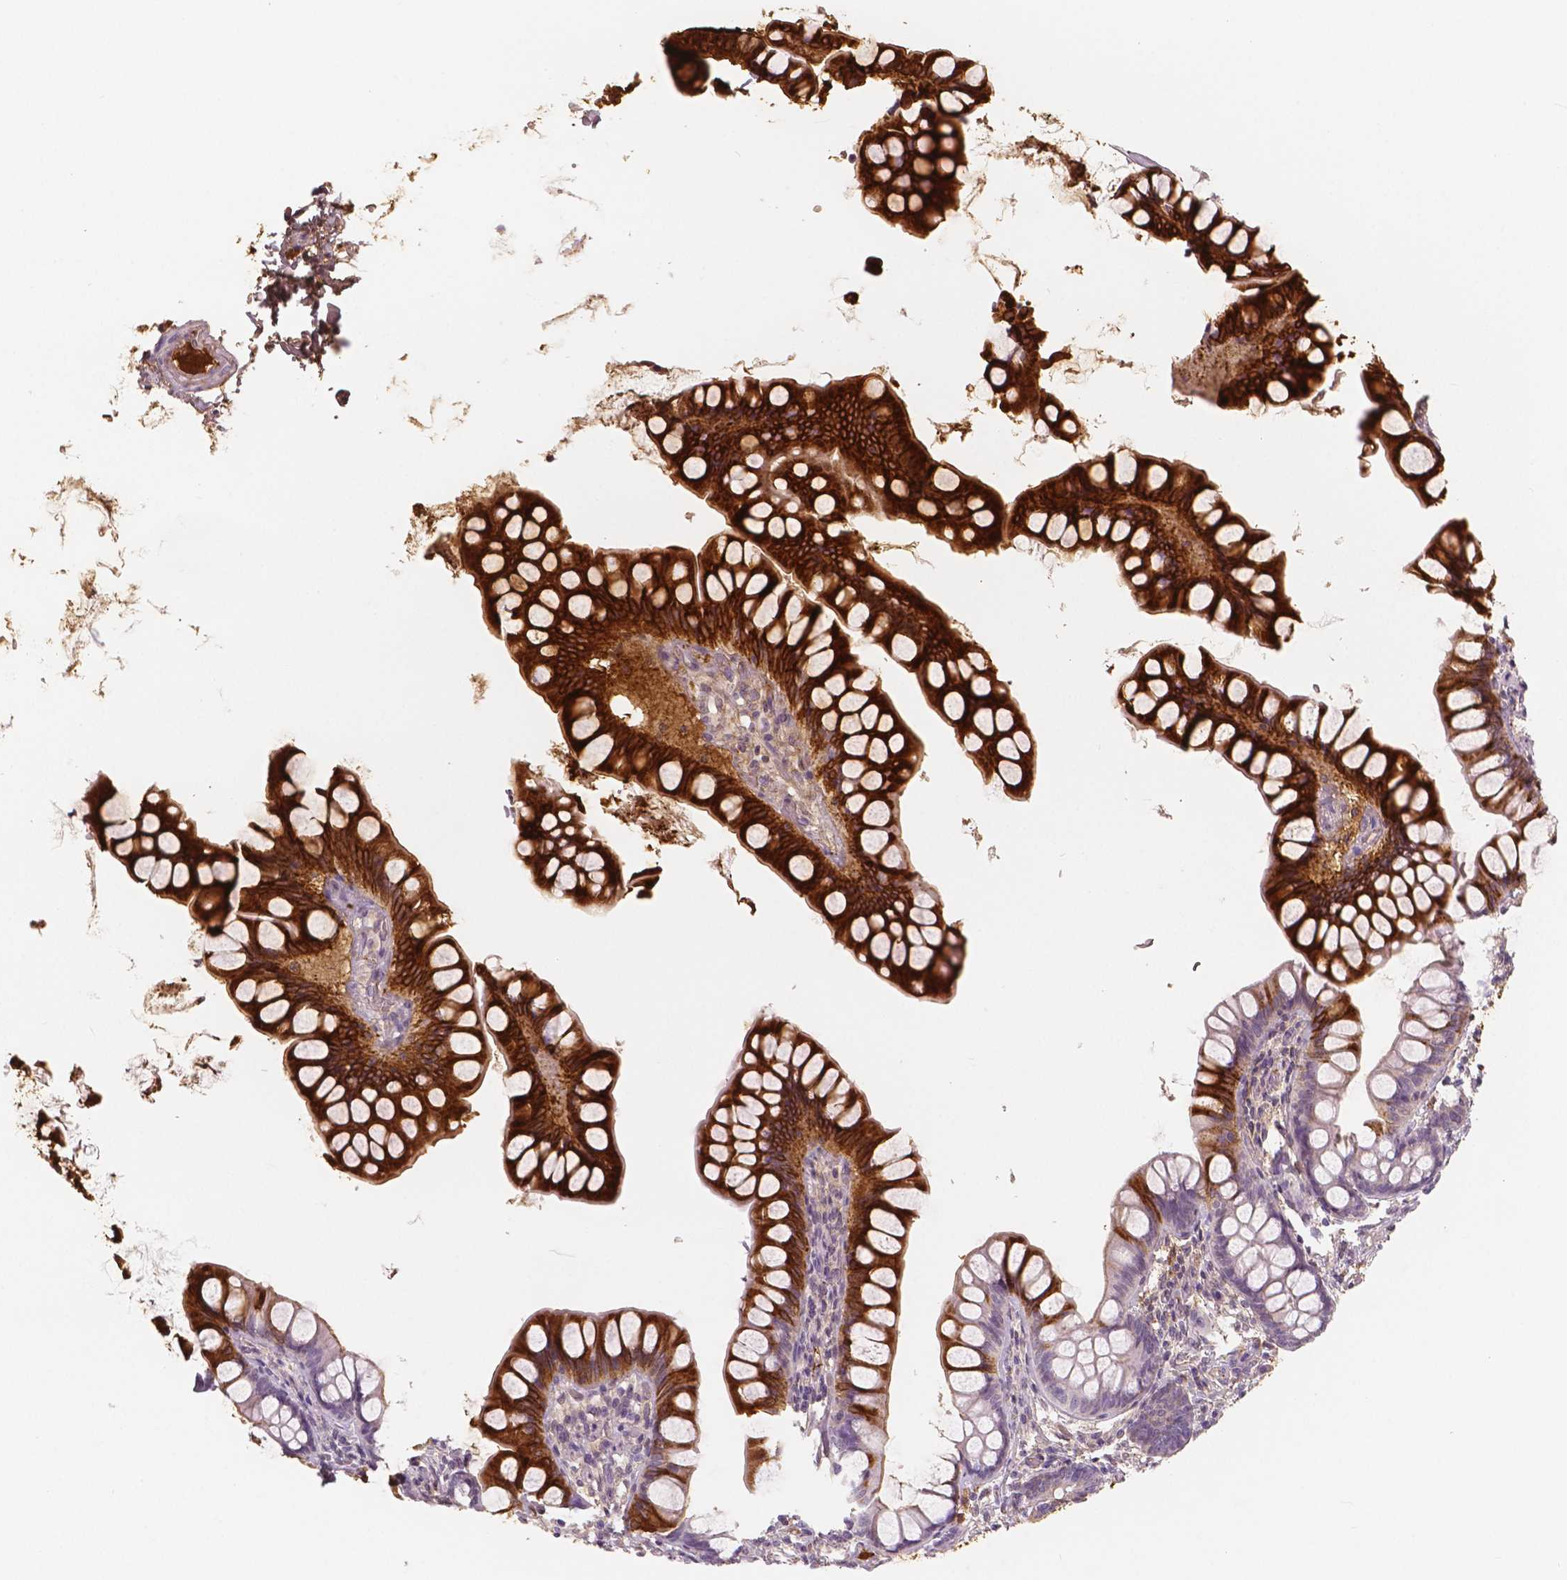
{"staining": {"intensity": "strong", "quantity": ">75%", "location": "cytoplasmic/membranous"}, "tissue": "small intestine", "cell_type": "Glandular cells", "image_type": "normal", "snomed": [{"axis": "morphology", "description": "Normal tissue, NOS"}, {"axis": "topography", "description": "Small intestine"}], "caption": "Human small intestine stained with a brown dye exhibits strong cytoplasmic/membranous positive positivity in about >75% of glandular cells.", "gene": "APOA4", "patient": {"sex": "male", "age": 70}}